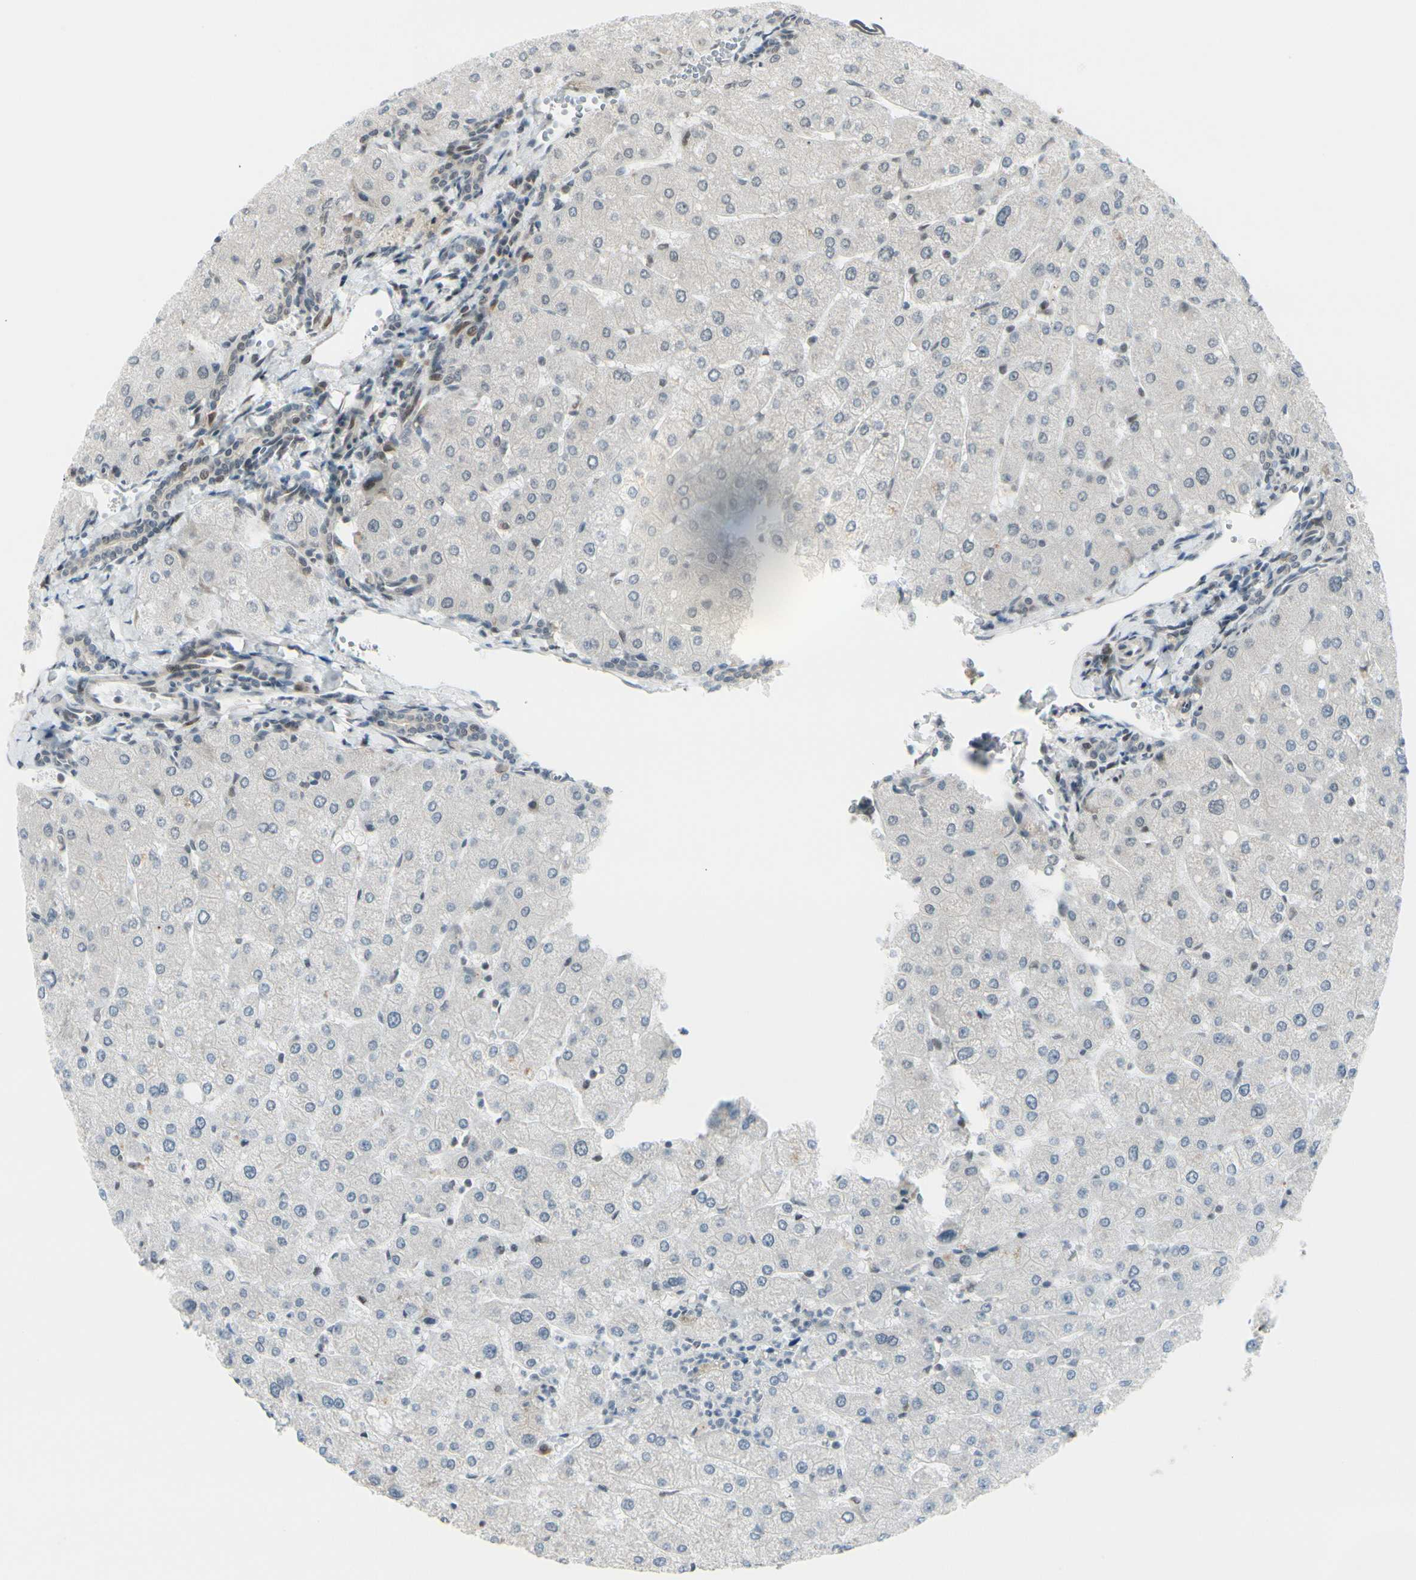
{"staining": {"intensity": "negative", "quantity": "none", "location": "none"}, "tissue": "liver", "cell_type": "Cholangiocytes", "image_type": "normal", "snomed": [{"axis": "morphology", "description": "Normal tissue, NOS"}, {"axis": "topography", "description": "Liver"}], "caption": "The micrograph demonstrates no staining of cholangiocytes in normal liver.", "gene": "BRMS1", "patient": {"sex": "male", "age": 55}}